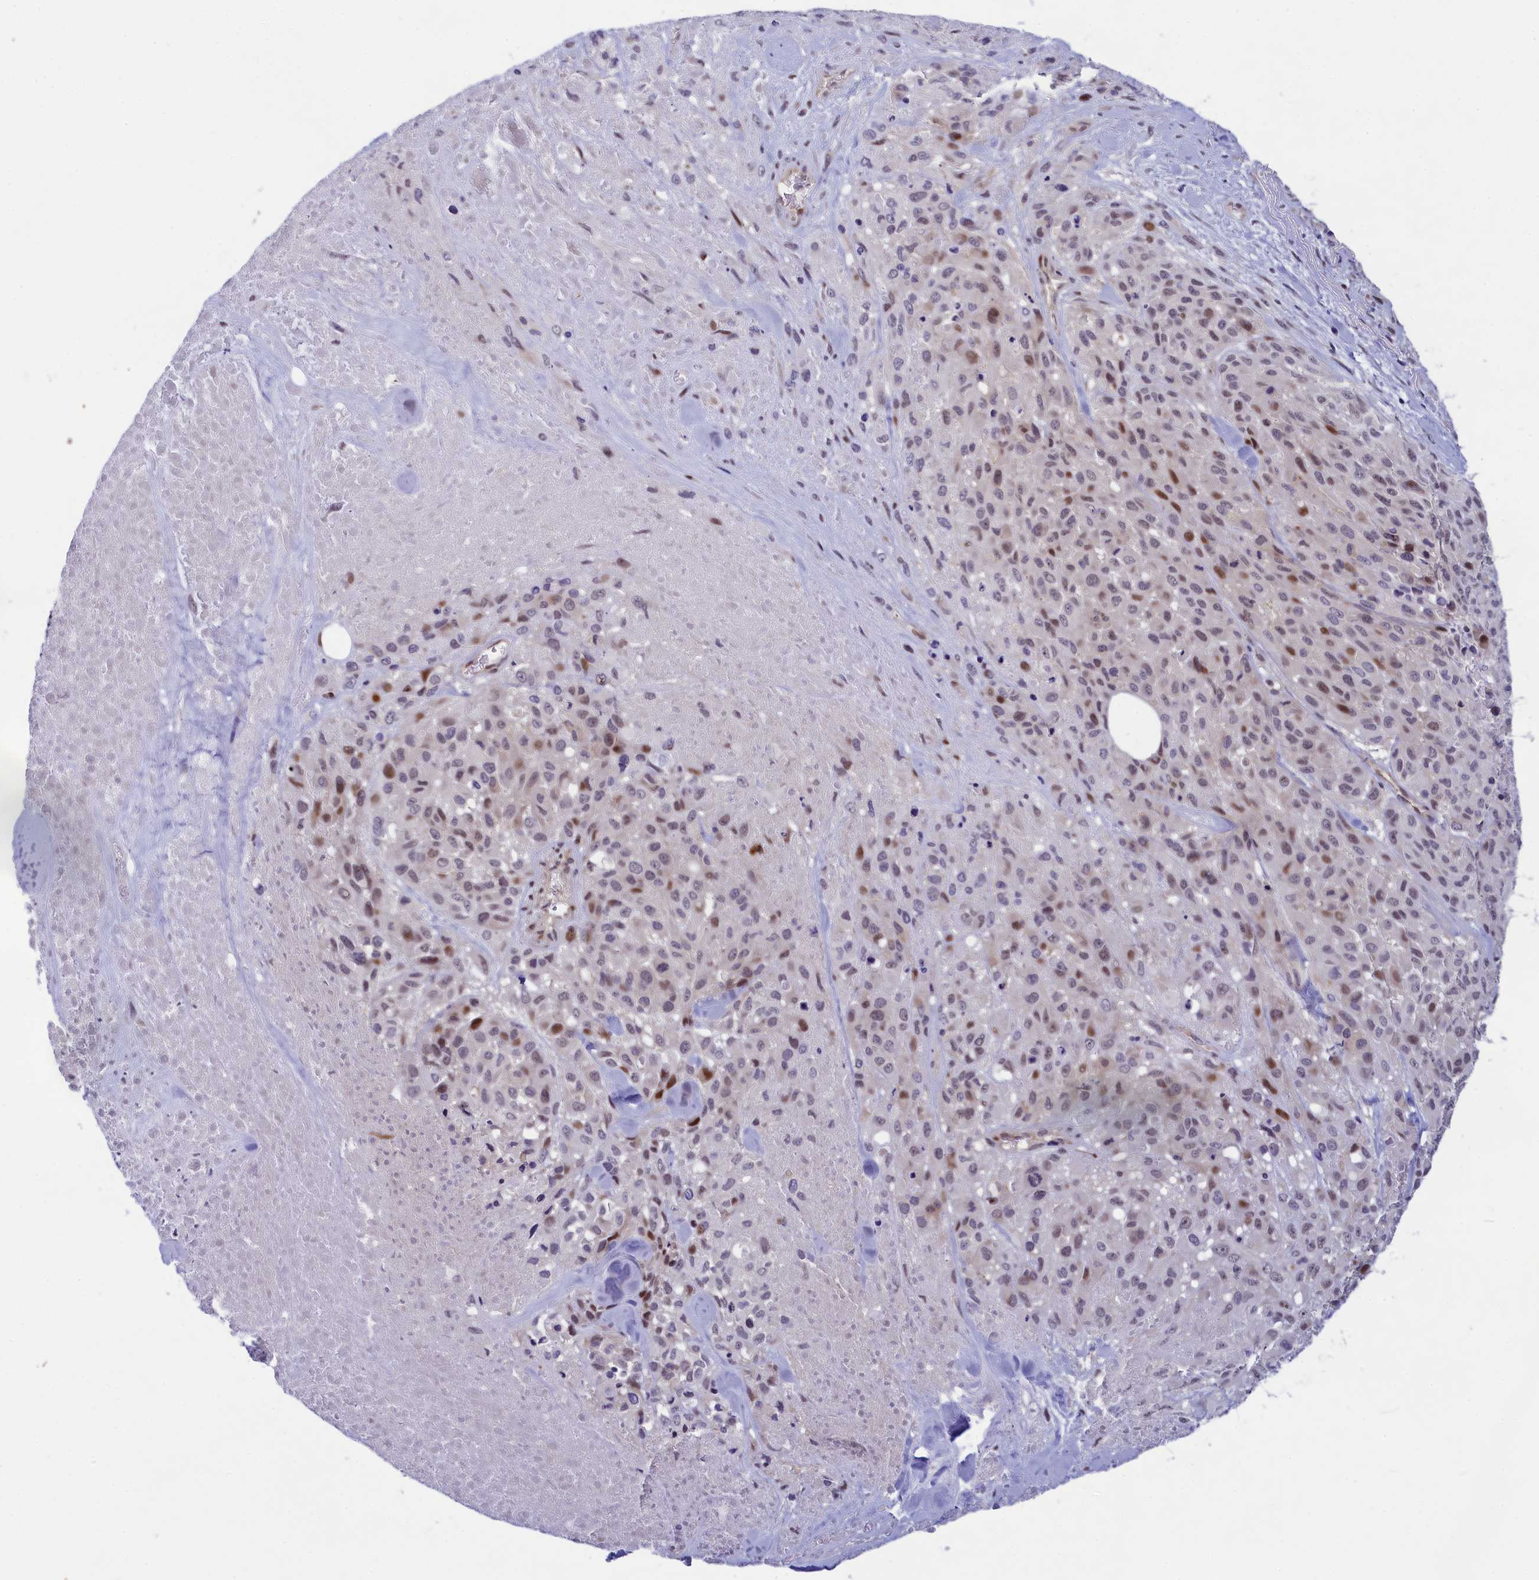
{"staining": {"intensity": "moderate", "quantity": "<25%", "location": "nuclear"}, "tissue": "melanoma", "cell_type": "Tumor cells", "image_type": "cancer", "snomed": [{"axis": "morphology", "description": "Malignant melanoma, Metastatic site"}, {"axis": "topography", "description": "Skin"}], "caption": "The histopathology image demonstrates immunohistochemical staining of malignant melanoma (metastatic site). There is moderate nuclear expression is present in approximately <25% of tumor cells.", "gene": "ANKRD34B", "patient": {"sex": "female", "age": 81}}